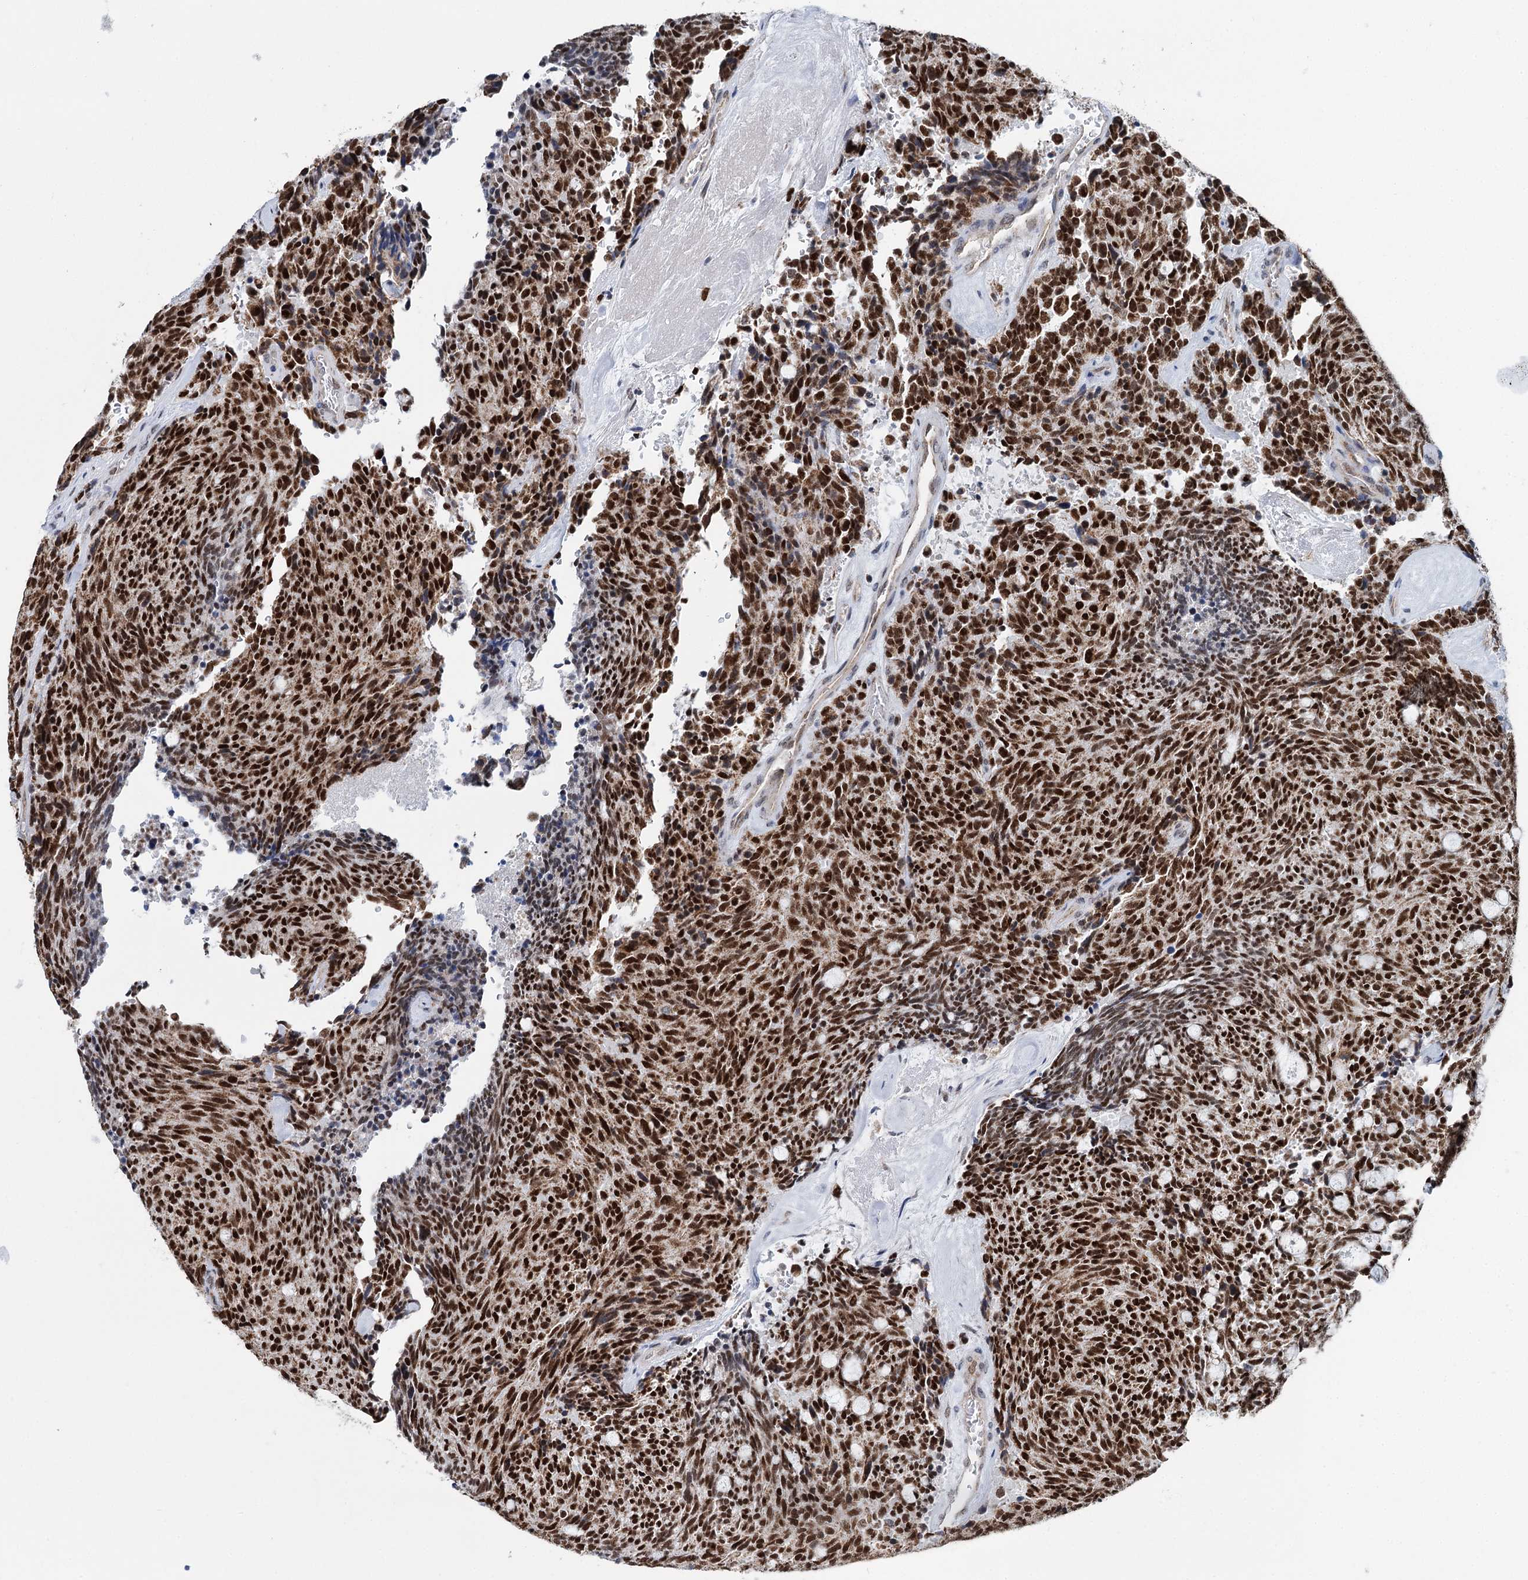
{"staining": {"intensity": "strong", "quantity": ">75%", "location": "nuclear"}, "tissue": "carcinoid", "cell_type": "Tumor cells", "image_type": "cancer", "snomed": [{"axis": "morphology", "description": "Carcinoid, malignant, NOS"}, {"axis": "topography", "description": "Pancreas"}], "caption": "Carcinoid stained with a protein marker shows strong staining in tumor cells.", "gene": "MORN3", "patient": {"sex": "female", "age": 54}}